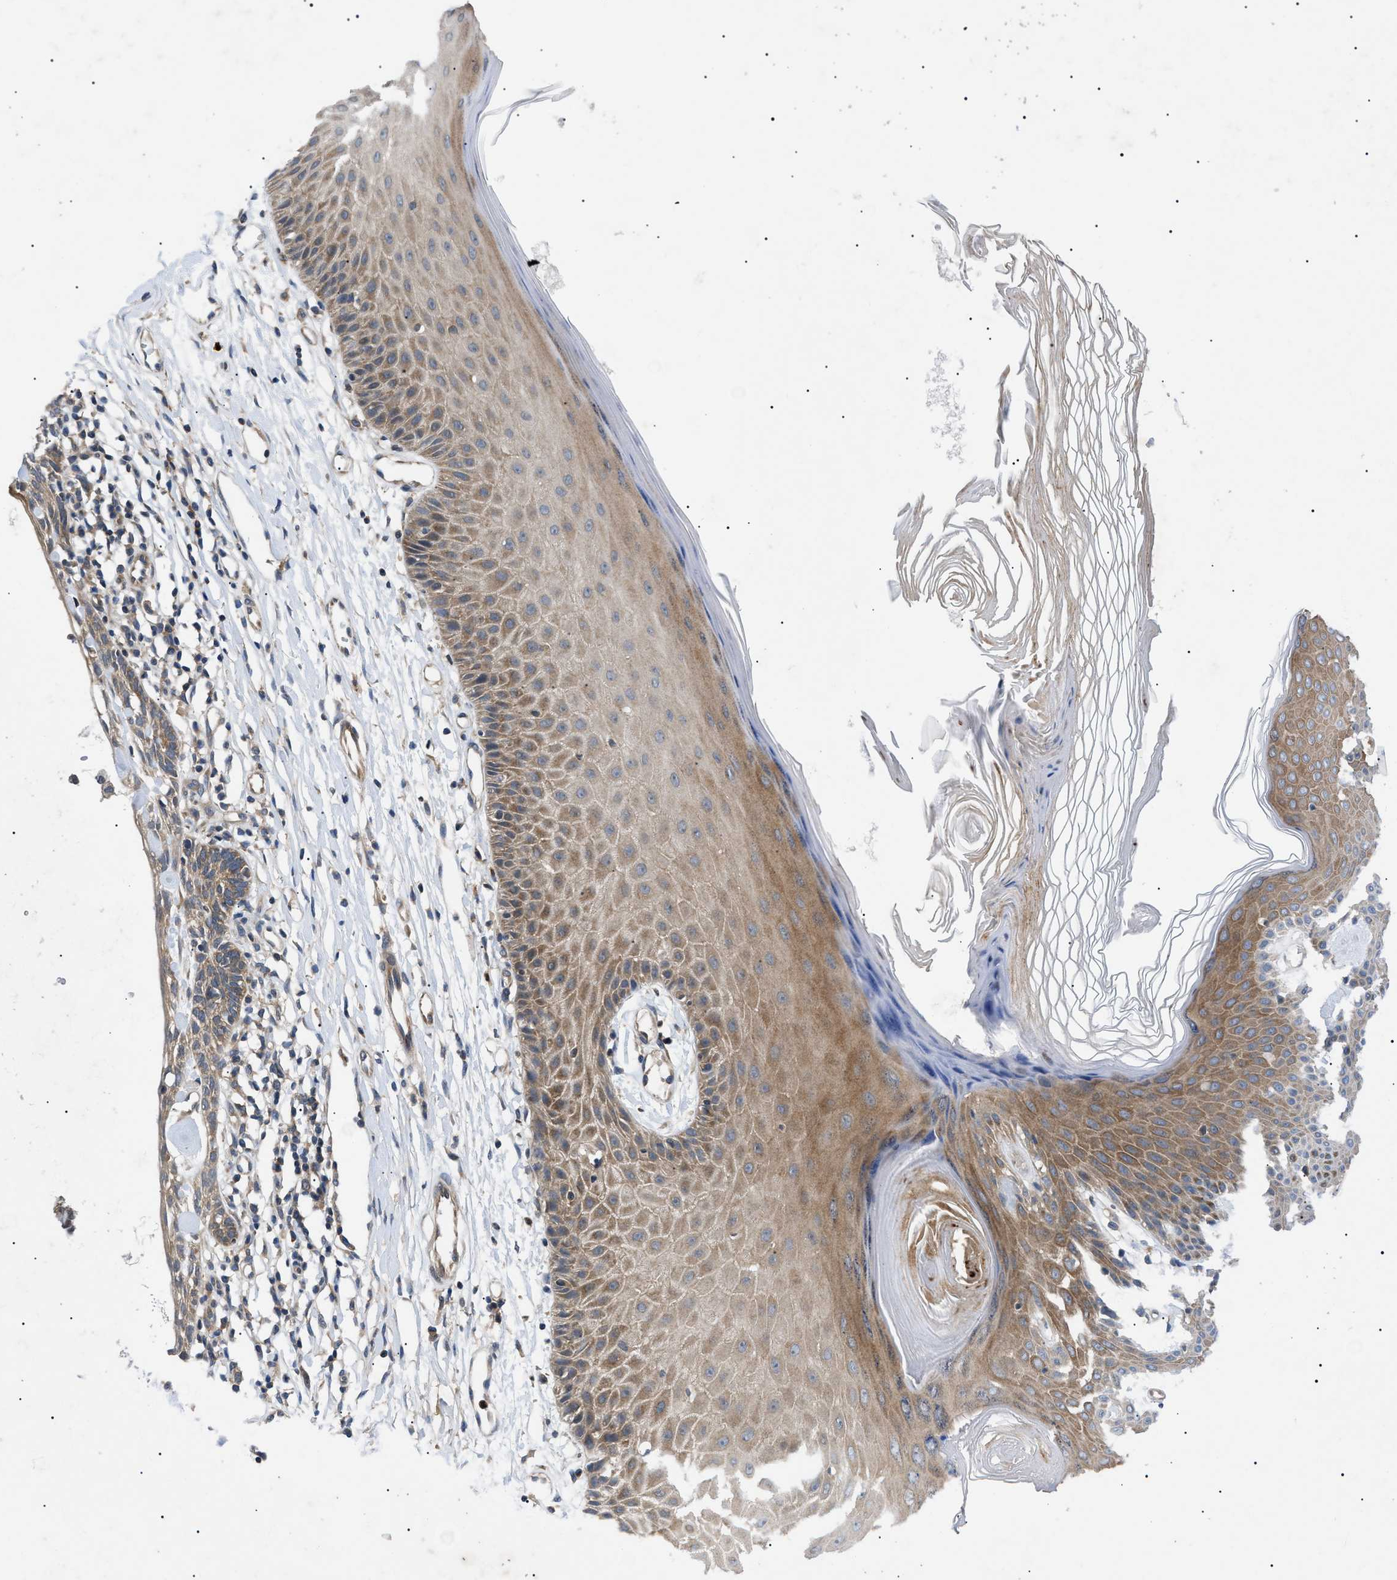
{"staining": {"intensity": "weak", "quantity": ">75%", "location": "cytoplasmic/membranous"}, "tissue": "skin cancer", "cell_type": "Tumor cells", "image_type": "cancer", "snomed": [{"axis": "morphology", "description": "Basal cell carcinoma"}, {"axis": "topography", "description": "Skin"}], "caption": "Skin basal cell carcinoma stained for a protein demonstrates weak cytoplasmic/membranous positivity in tumor cells. The staining is performed using DAB brown chromogen to label protein expression. The nuclei are counter-stained blue using hematoxylin.", "gene": "RIPK1", "patient": {"sex": "male", "age": 67}}